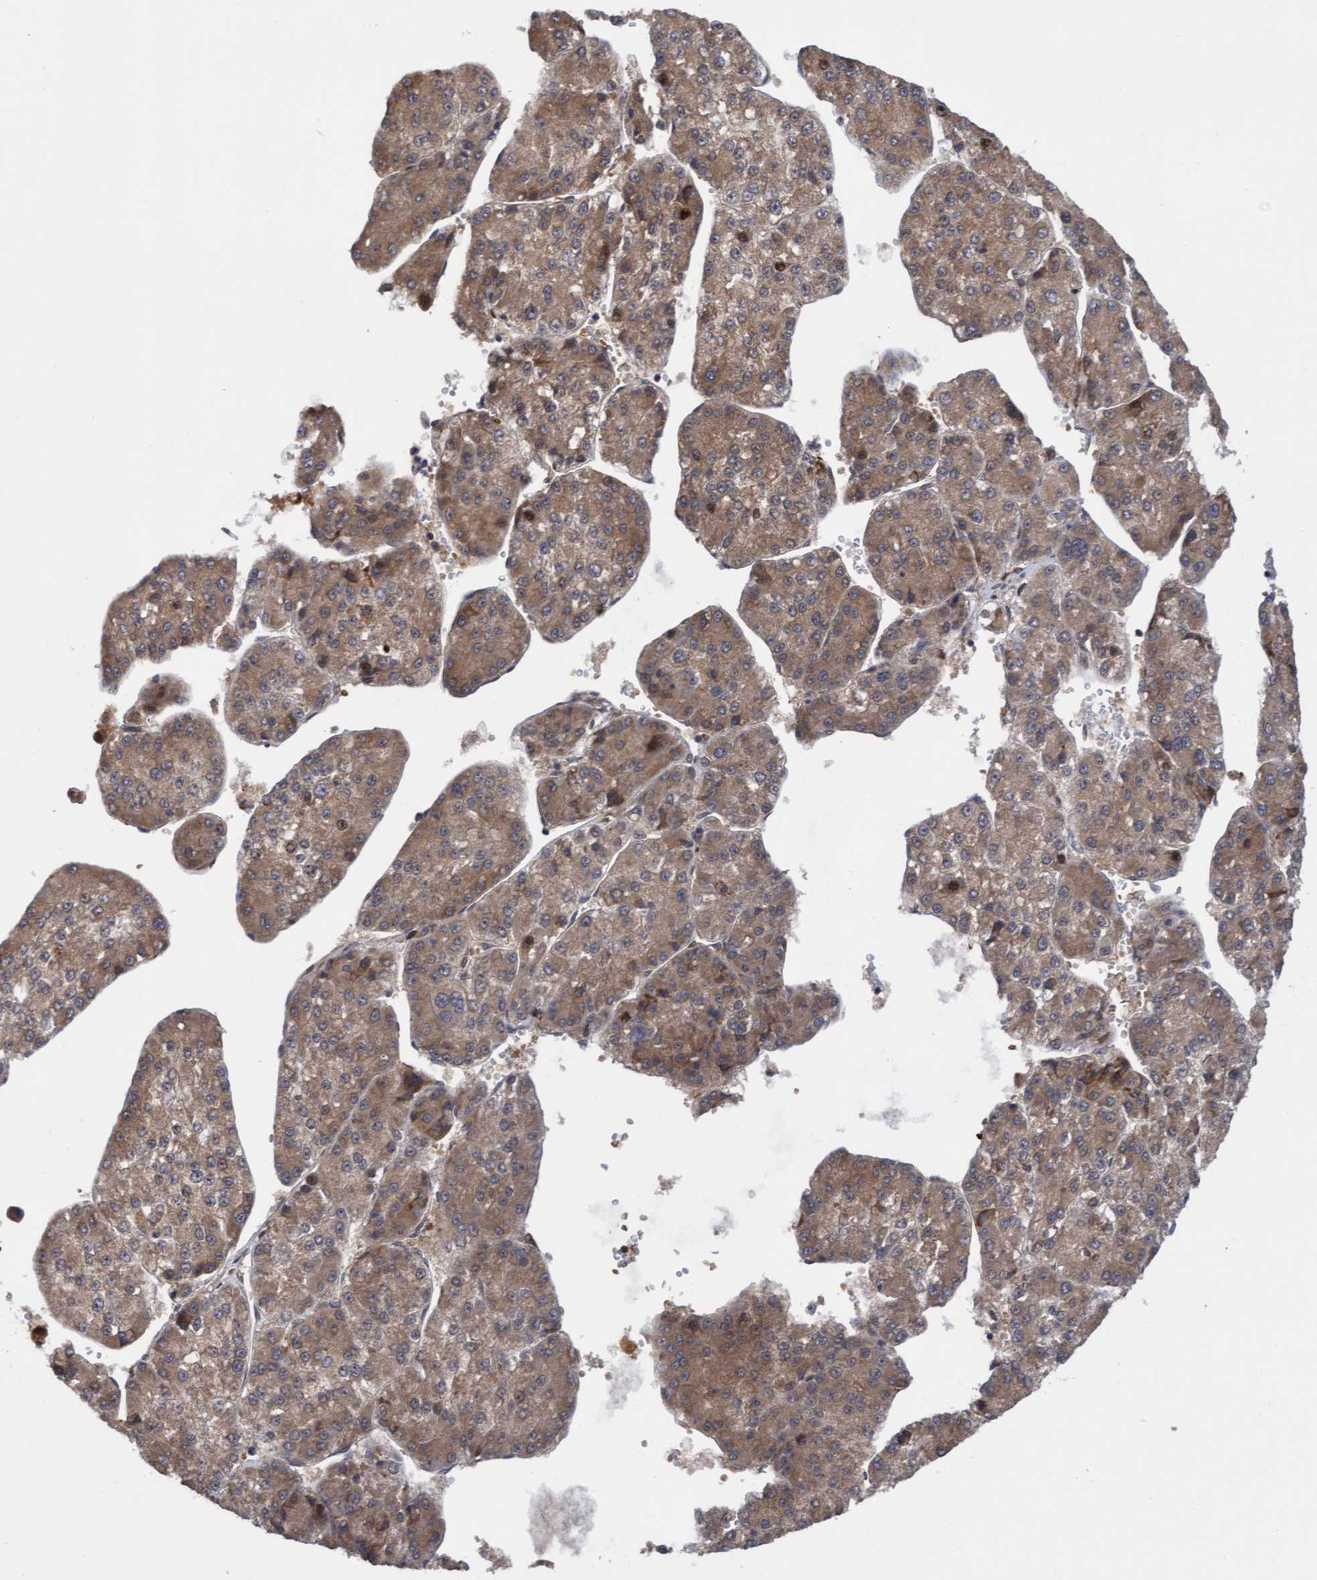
{"staining": {"intensity": "moderate", "quantity": ">75%", "location": "cytoplasmic/membranous"}, "tissue": "liver cancer", "cell_type": "Tumor cells", "image_type": "cancer", "snomed": [{"axis": "morphology", "description": "Carcinoma, Hepatocellular, NOS"}, {"axis": "topography", "description": "Liver"}], "caption": "A high-resolution micrograph shows IHC staining of liver cancer (hepatocellular carcinoma), which shows moderate cytoplasmic/membranous staining in about >75% of tumor cells. (Stains: DAB (3,3'-diaminobenzidine) in brown, nuclei in blue, Microscopy: brightfield microscopy at high magnification).", "gene": "TANC2", "patient": {"sex": "female", "age": 73}}